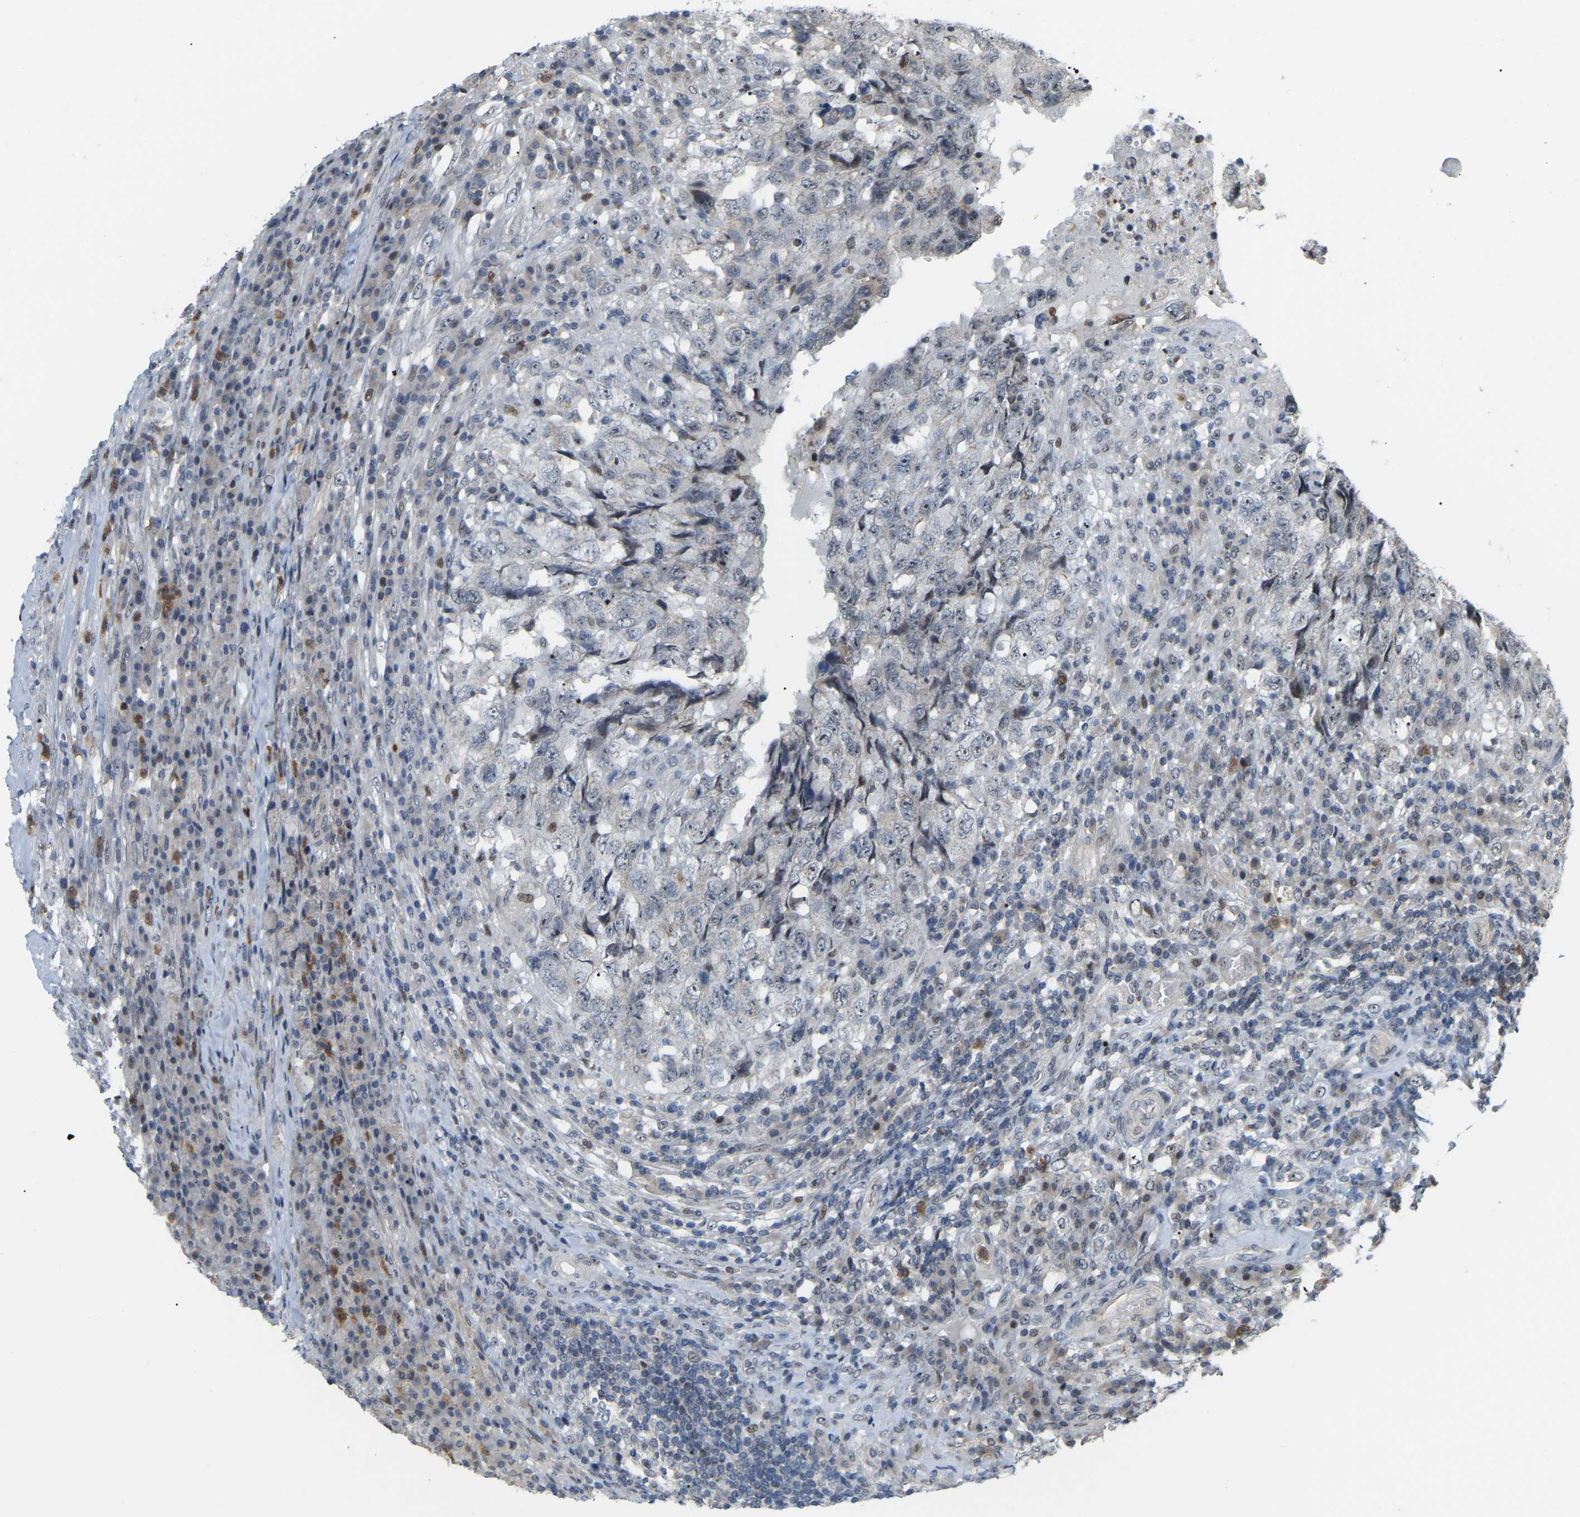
{"staining": {"intensity": "negative", "quantity": "none", "location": "none"}, "tissue": "testis cancer", "cell_type": "Tumor cells", "image_type": "cancer", "snomed": [{"axis": "morphology", "description": "Necrosis, NOS"}, {"axis": "morphology", "description": "Carcinoma, Embryonal, NOS"}, {"axis": "topography", "description": "Testis"}], "caption": "Immunohistochemical staining of human testis cancer (embryonal carcinoma) shows no significant expression in tumor cells. (Brightfield microscopy of DAB immunohistochemistry (IHC) at high magnification).", "gene": "CROT", "patient": {"sex": "male", "age": 19}}